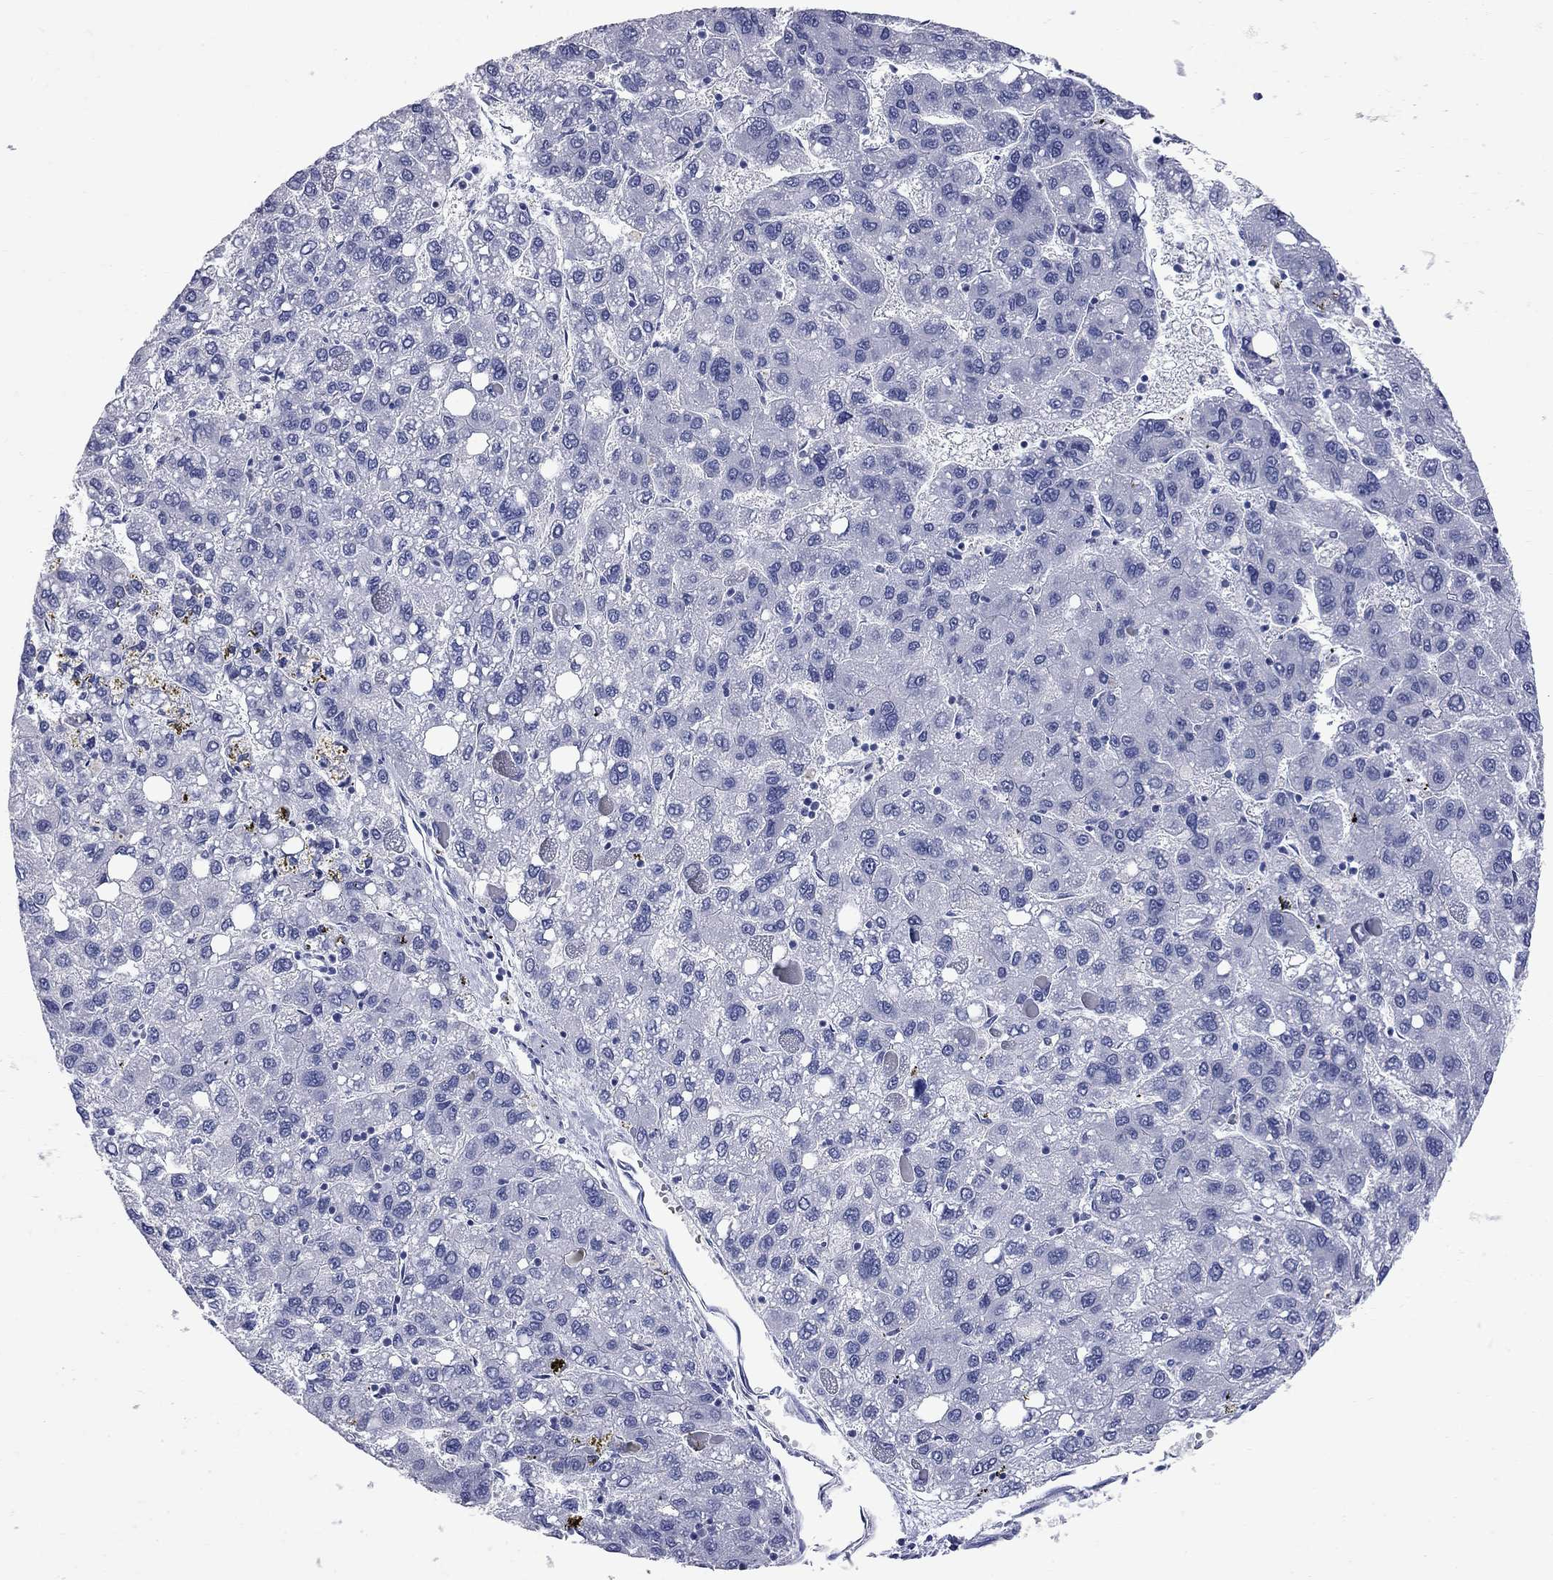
{"staining": {"intensity": "negative", "quantity": "none", "location": "none"}, "tissue": "liver cancer", "cell_type": "Tumor cells", "image_type": "cancer", "snomed": [{"axis": "morphology", "description": "Carcinoma, Hepatocellular, NOS"}, {"axis": "topography", "description": "Liver"}], "caption": "Immunohistochemical staining of human liver hepatocellular carcinoma reveals no significant staining in tumor cells. The staining was performed using DAB (3,3'-diaminobenzidine) to visualize the protein expression in brown, while the nuclei were stained in blue with hematoxylin (Magnification: 20x).", "gene": "FAM221B", "patient": {"sex": "female", "age": 82}}